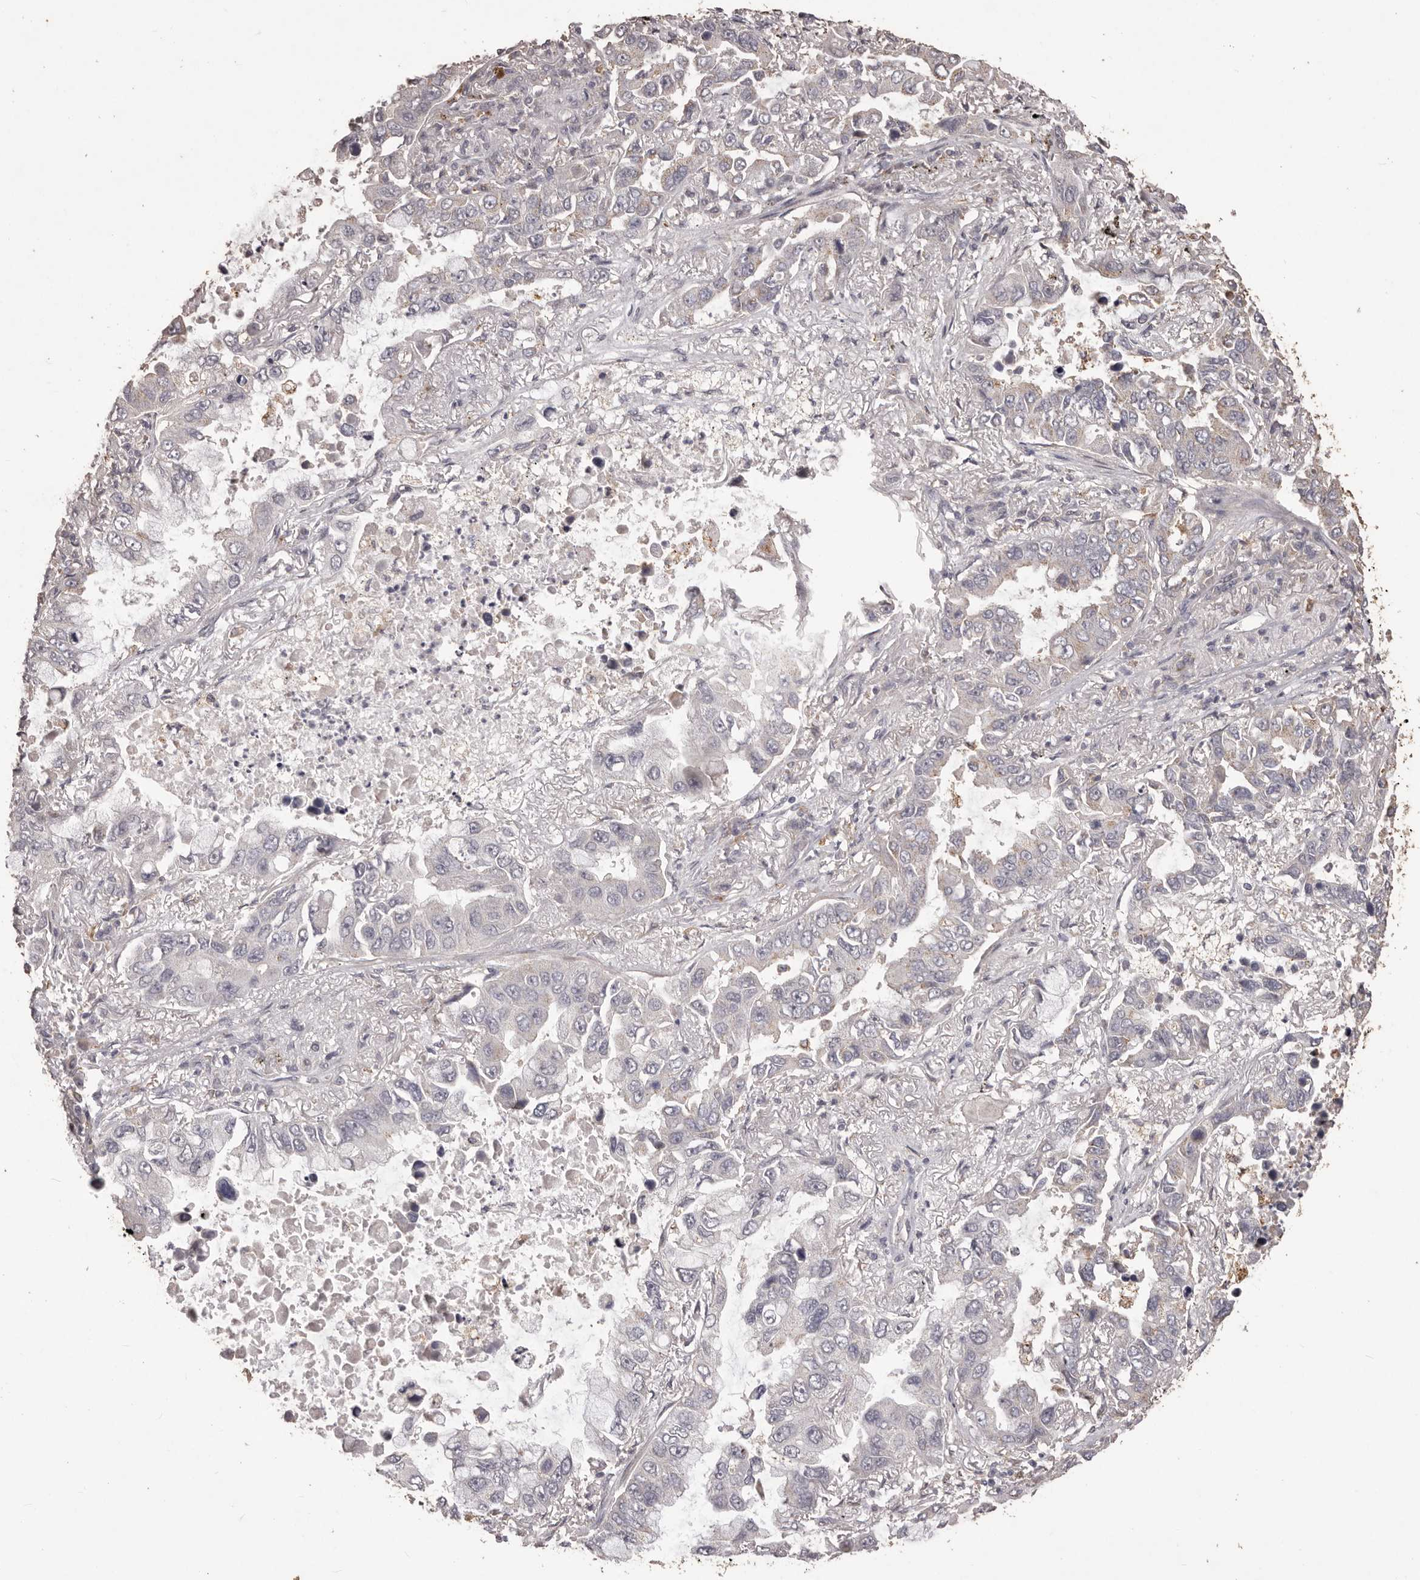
{"staining": {"intensity": "negative", "quantity": "none", "location": "none"}, "tissue": "lung cancer", "cell_type": "Tumor cells", "image_type": "cancer", "snomed": [{"axis": "morphology", "description": "Adenocarcinoma, NOS"}, {"axis": "topography", "description": "Lung"}], "caption": "This is an immunohistochemistry micrograph of human adenocarcinoma (lung). There is no expression in tumor cells.", "gene": "PRSS27", "patient": {"sex": "male", "age": 64}}